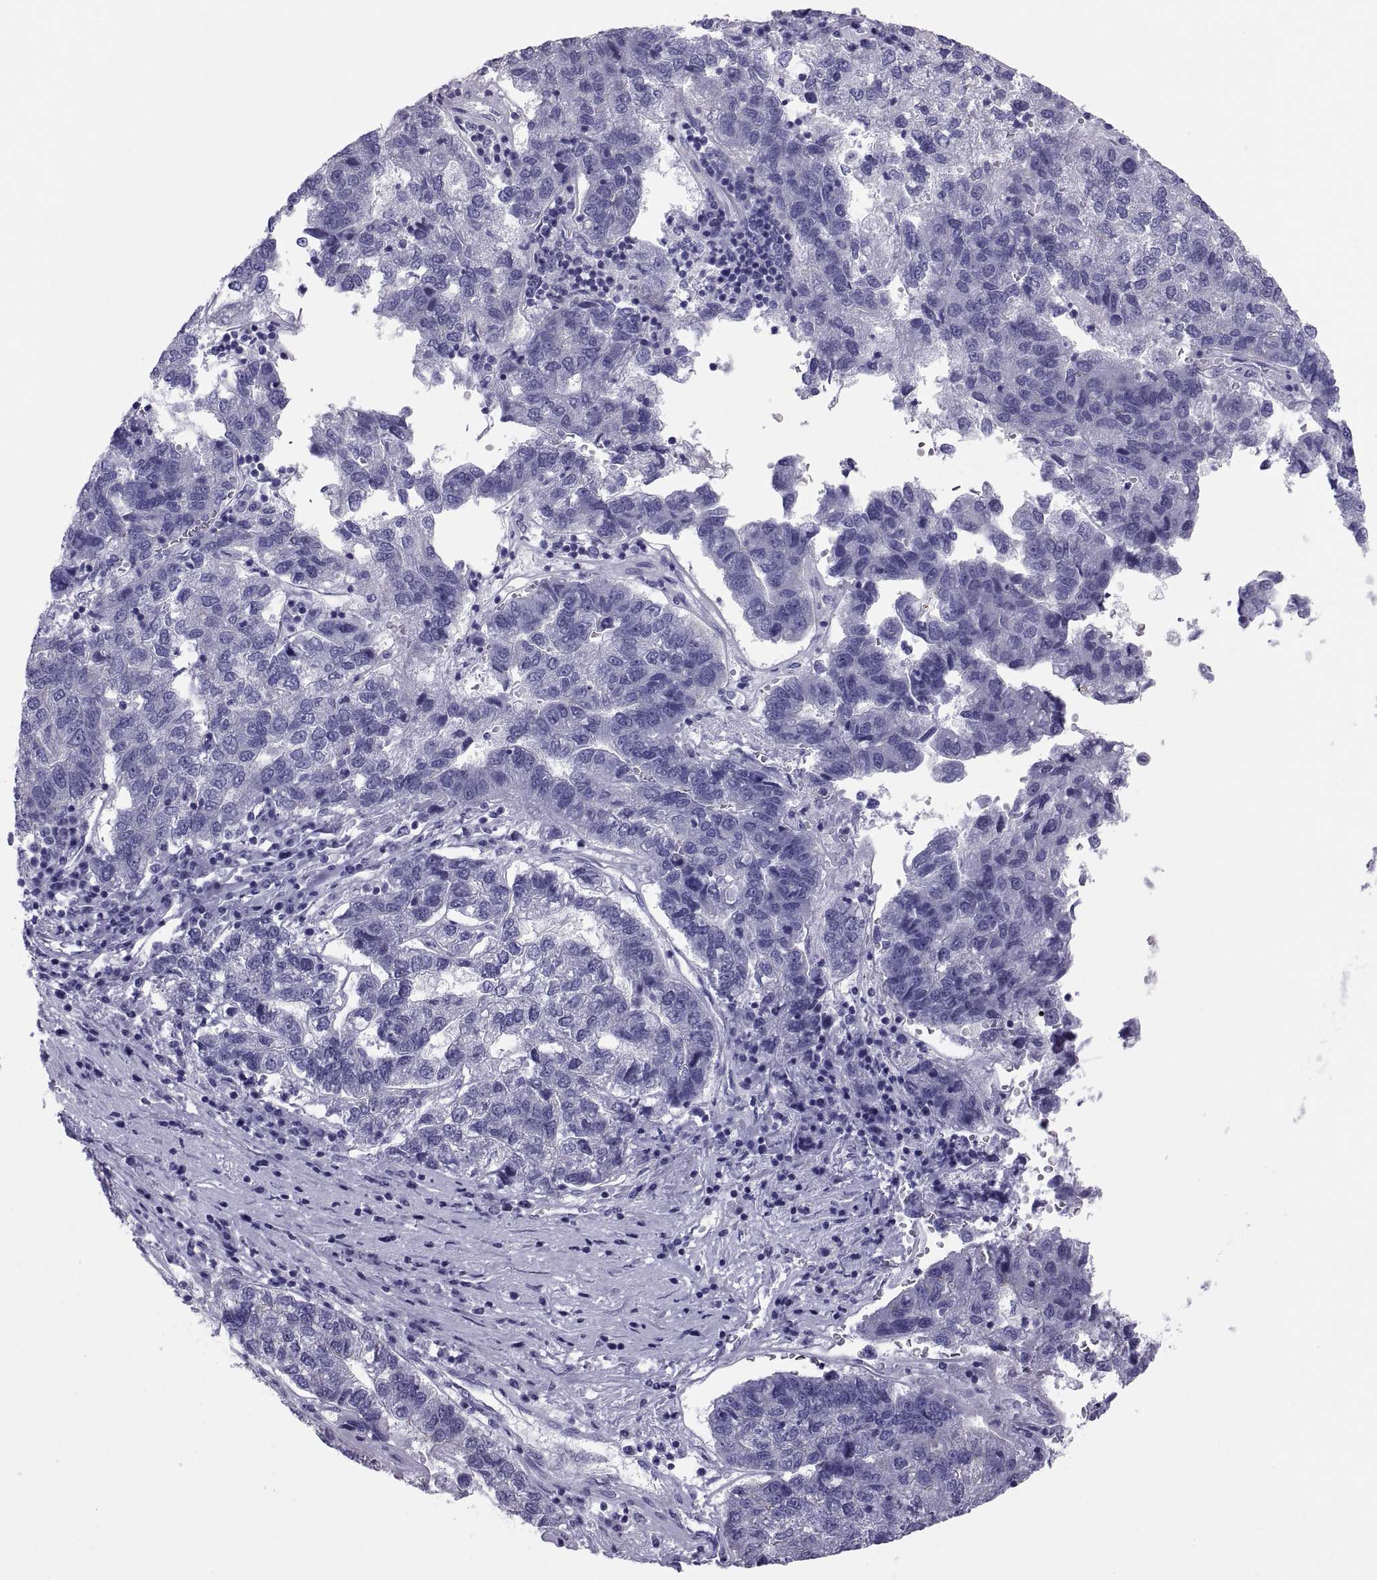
{"staining": {"intensity": "negative", "quantity": "none", "location": "none"}, "tissue": "pancreatic cancer", "cell_type": "Tumor cells", "image_type": "cancer", "snomed": [{"axis": "morphology", "description": "Adenocarcinoma, NOS"}, {"axis": "topography", "description": "Pancreas"}], "caption": "A photomicrograph of adenocarcinoma (pancreatic) stained for a protein shows no brown staining in tumor cells. (IHC, brightfield microscopy, high magnification).", "gene": "RNASE12", "patient": {"sex": "female", "age": 61}}